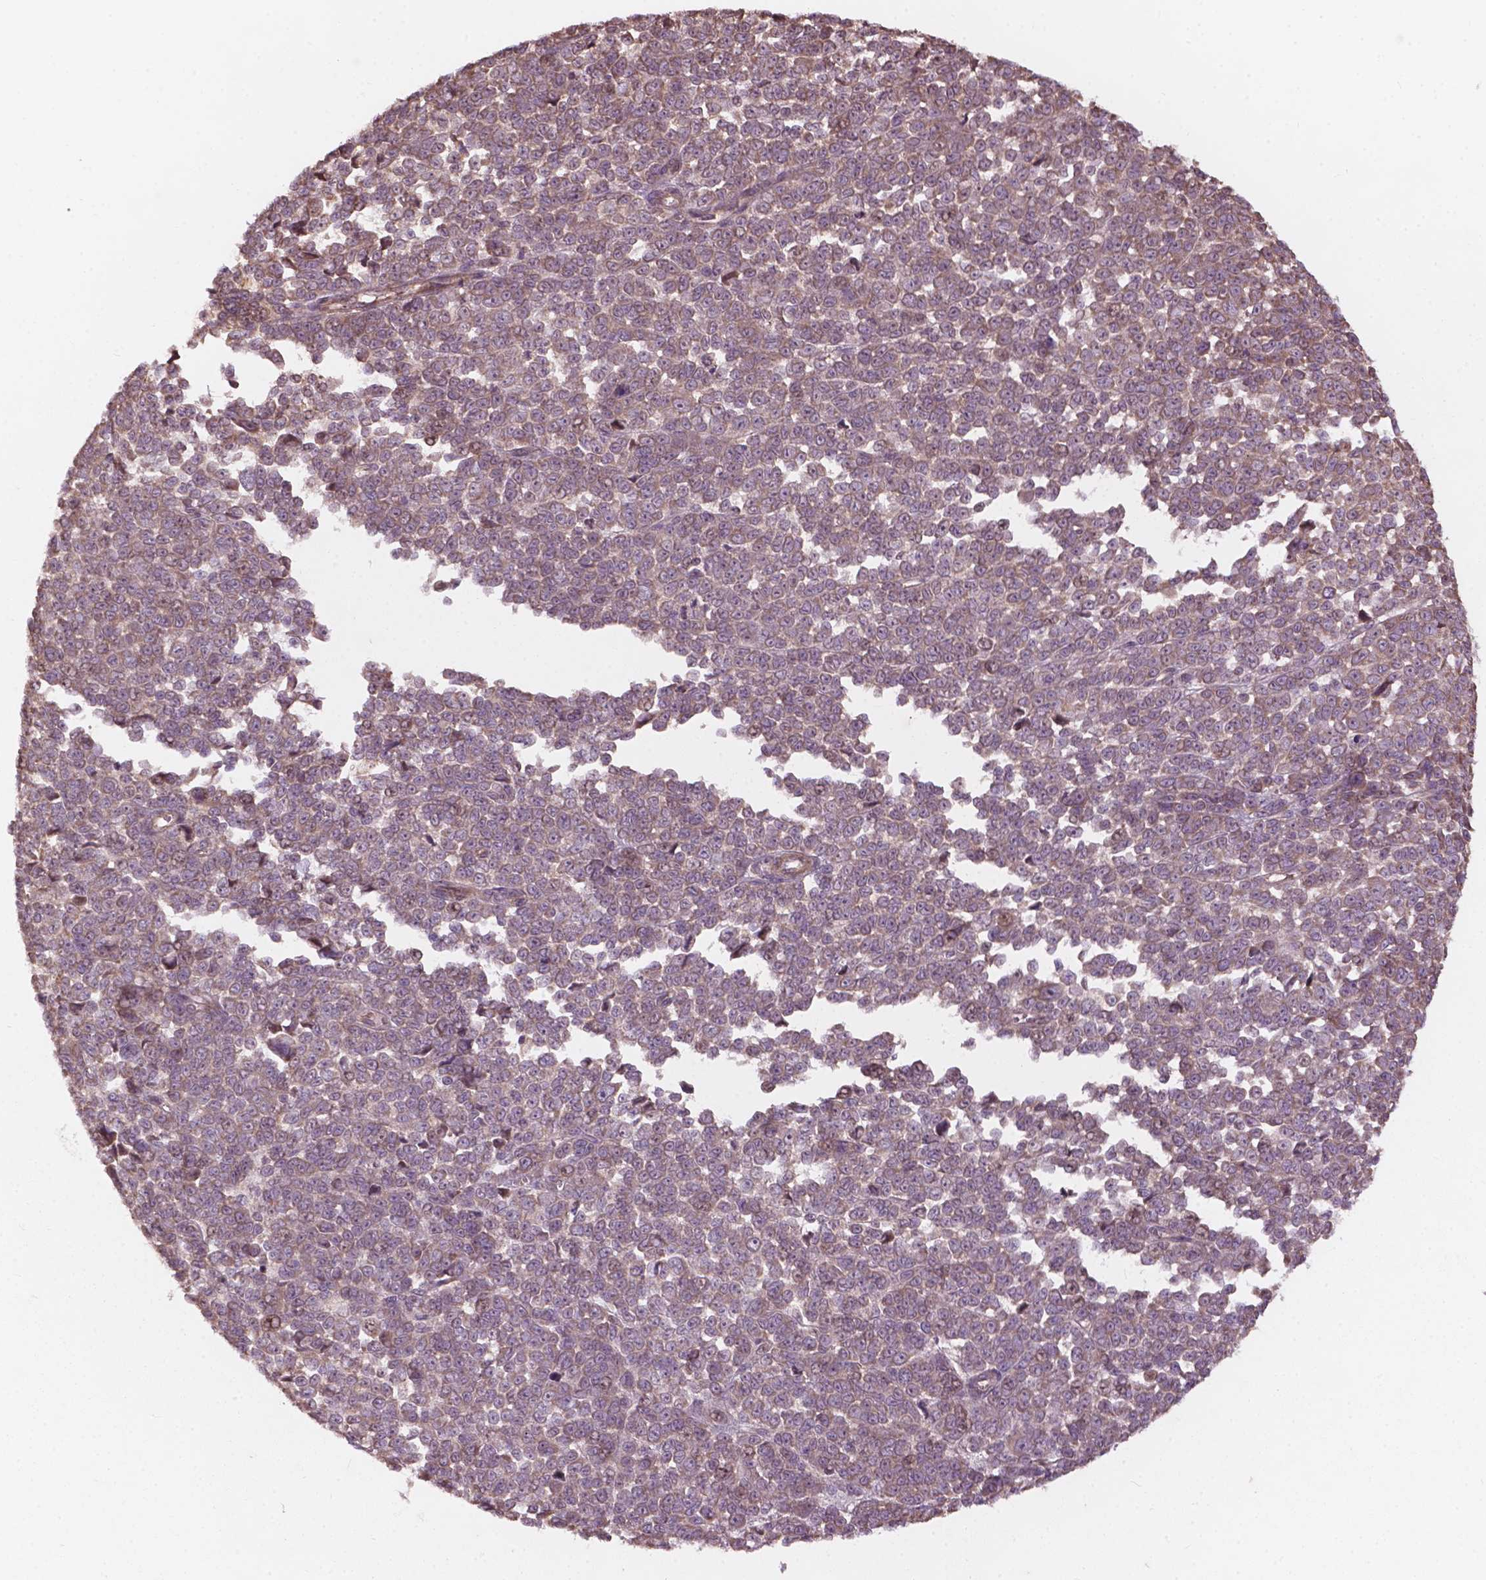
{"staining": {"intensity": "weak", "quantity": "25%-75%", "location": "cytoplasmic/membranous"}, "tissue": "melanoma", "cell_type": "Tumor cells", "image_type": "cancer", "snomed": [{"axis": "morphology", "description": "Malignant melanoma, NOS"}, {"axis": "topography", "description": "Skin"}], "caption": "This photomicrograph shows immunohistochemistry staining of malignant melanoma, with low weak cytoplasmic/membranous staining in about 25%-75% of tumor cells.", "gene": "CDC42BPA", "patient": {"sex": "female", "age": 95}}